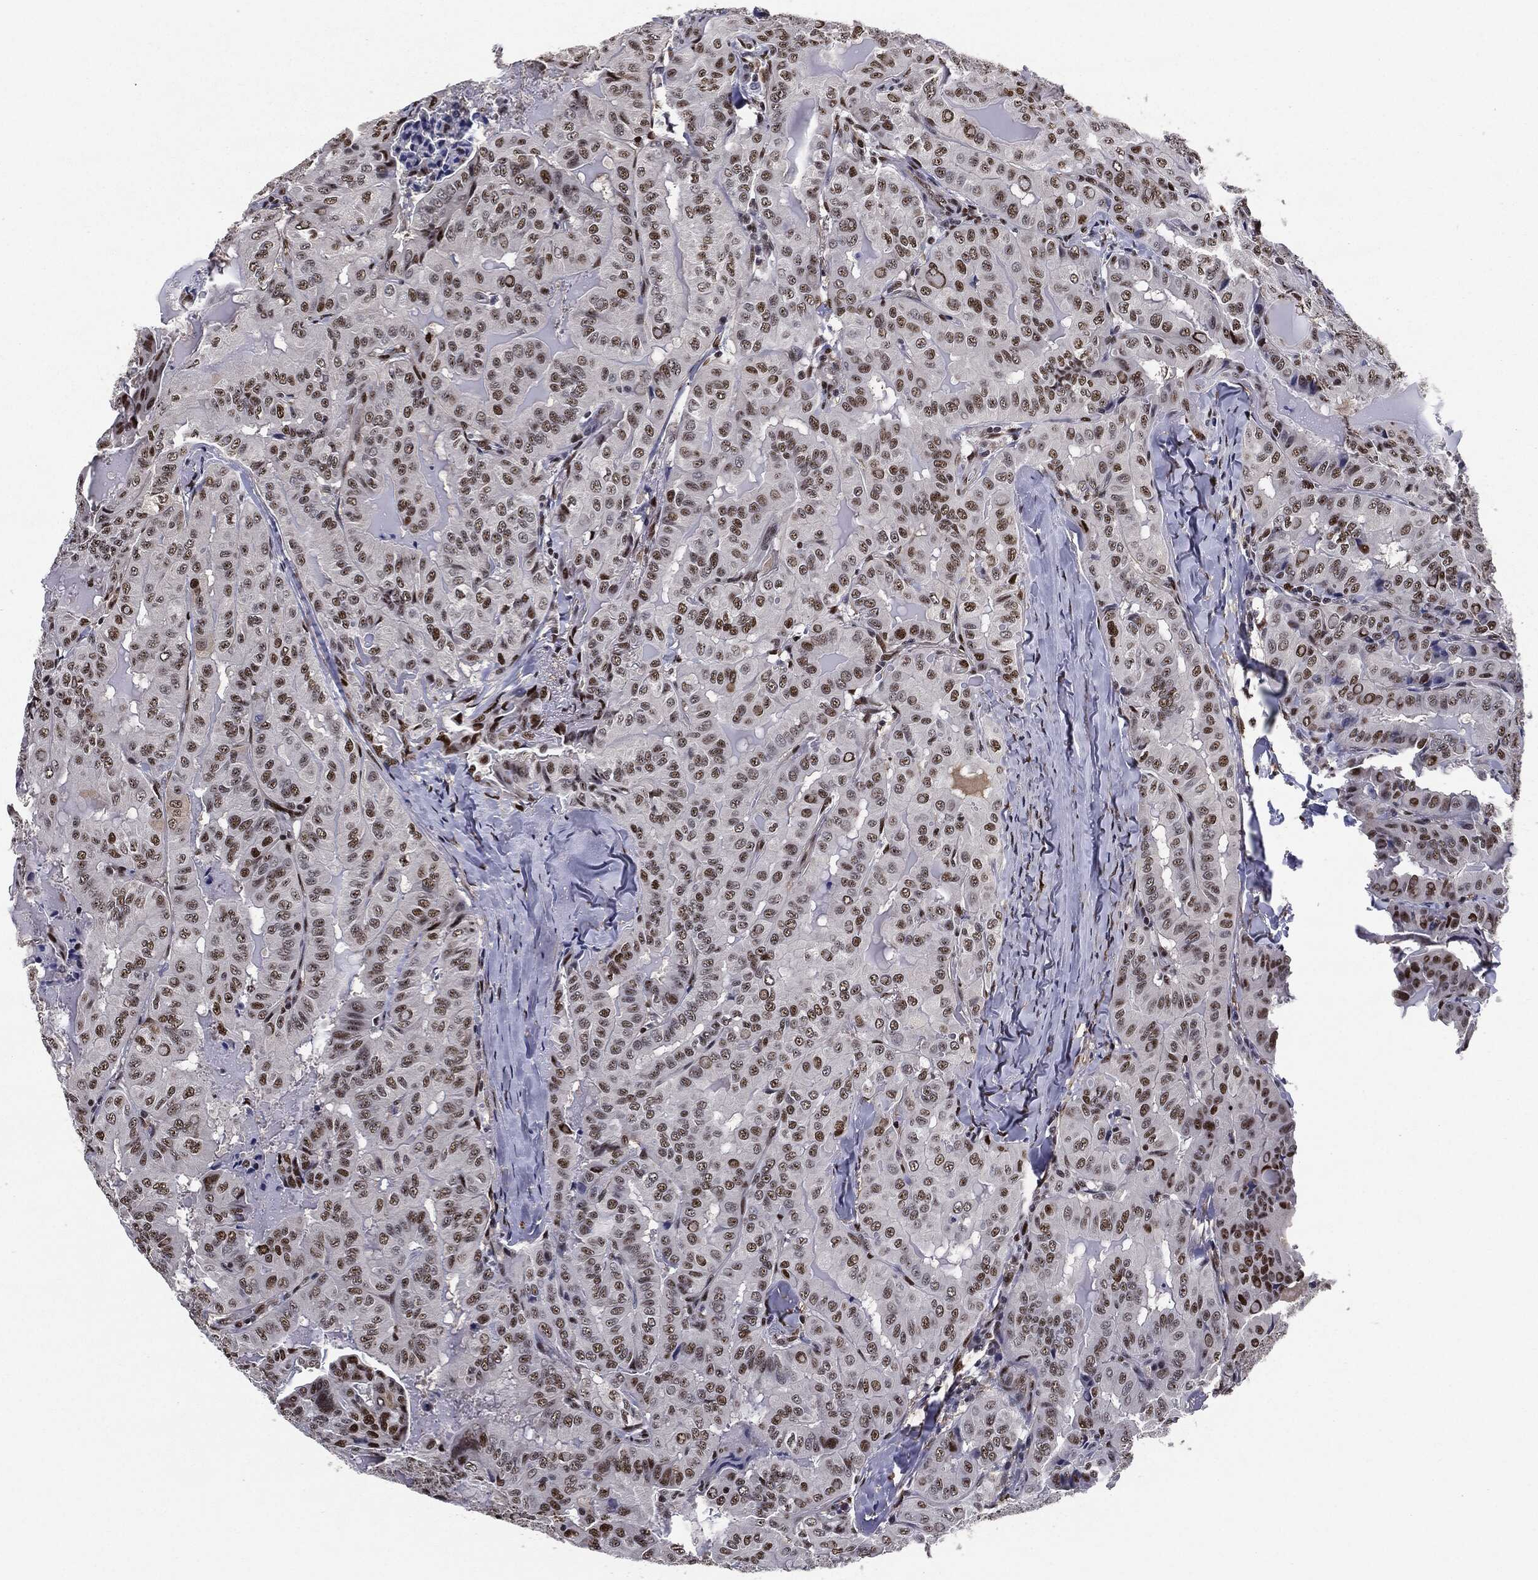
{"staining": {"intensity": "moderate", "quantity": "25%-75%", "location": "nuclear"}, "tissue": "thyroid cancer", "cell_type": "Tumor cells", "image_type": "cancer", "snomed": [{"axis": "morphology", "description": "Papillary adenocarcinoma, NOS"}, {"axis": "topography", "description": "Thyroid gland"}], "caption": "Tumor cells reveal medium levels of moderate nuclear positivity in approximately 25%-75% of cells in thyroid cancer.", "gene": "JUN", "patient": {"sex": "female", "age": 68}}